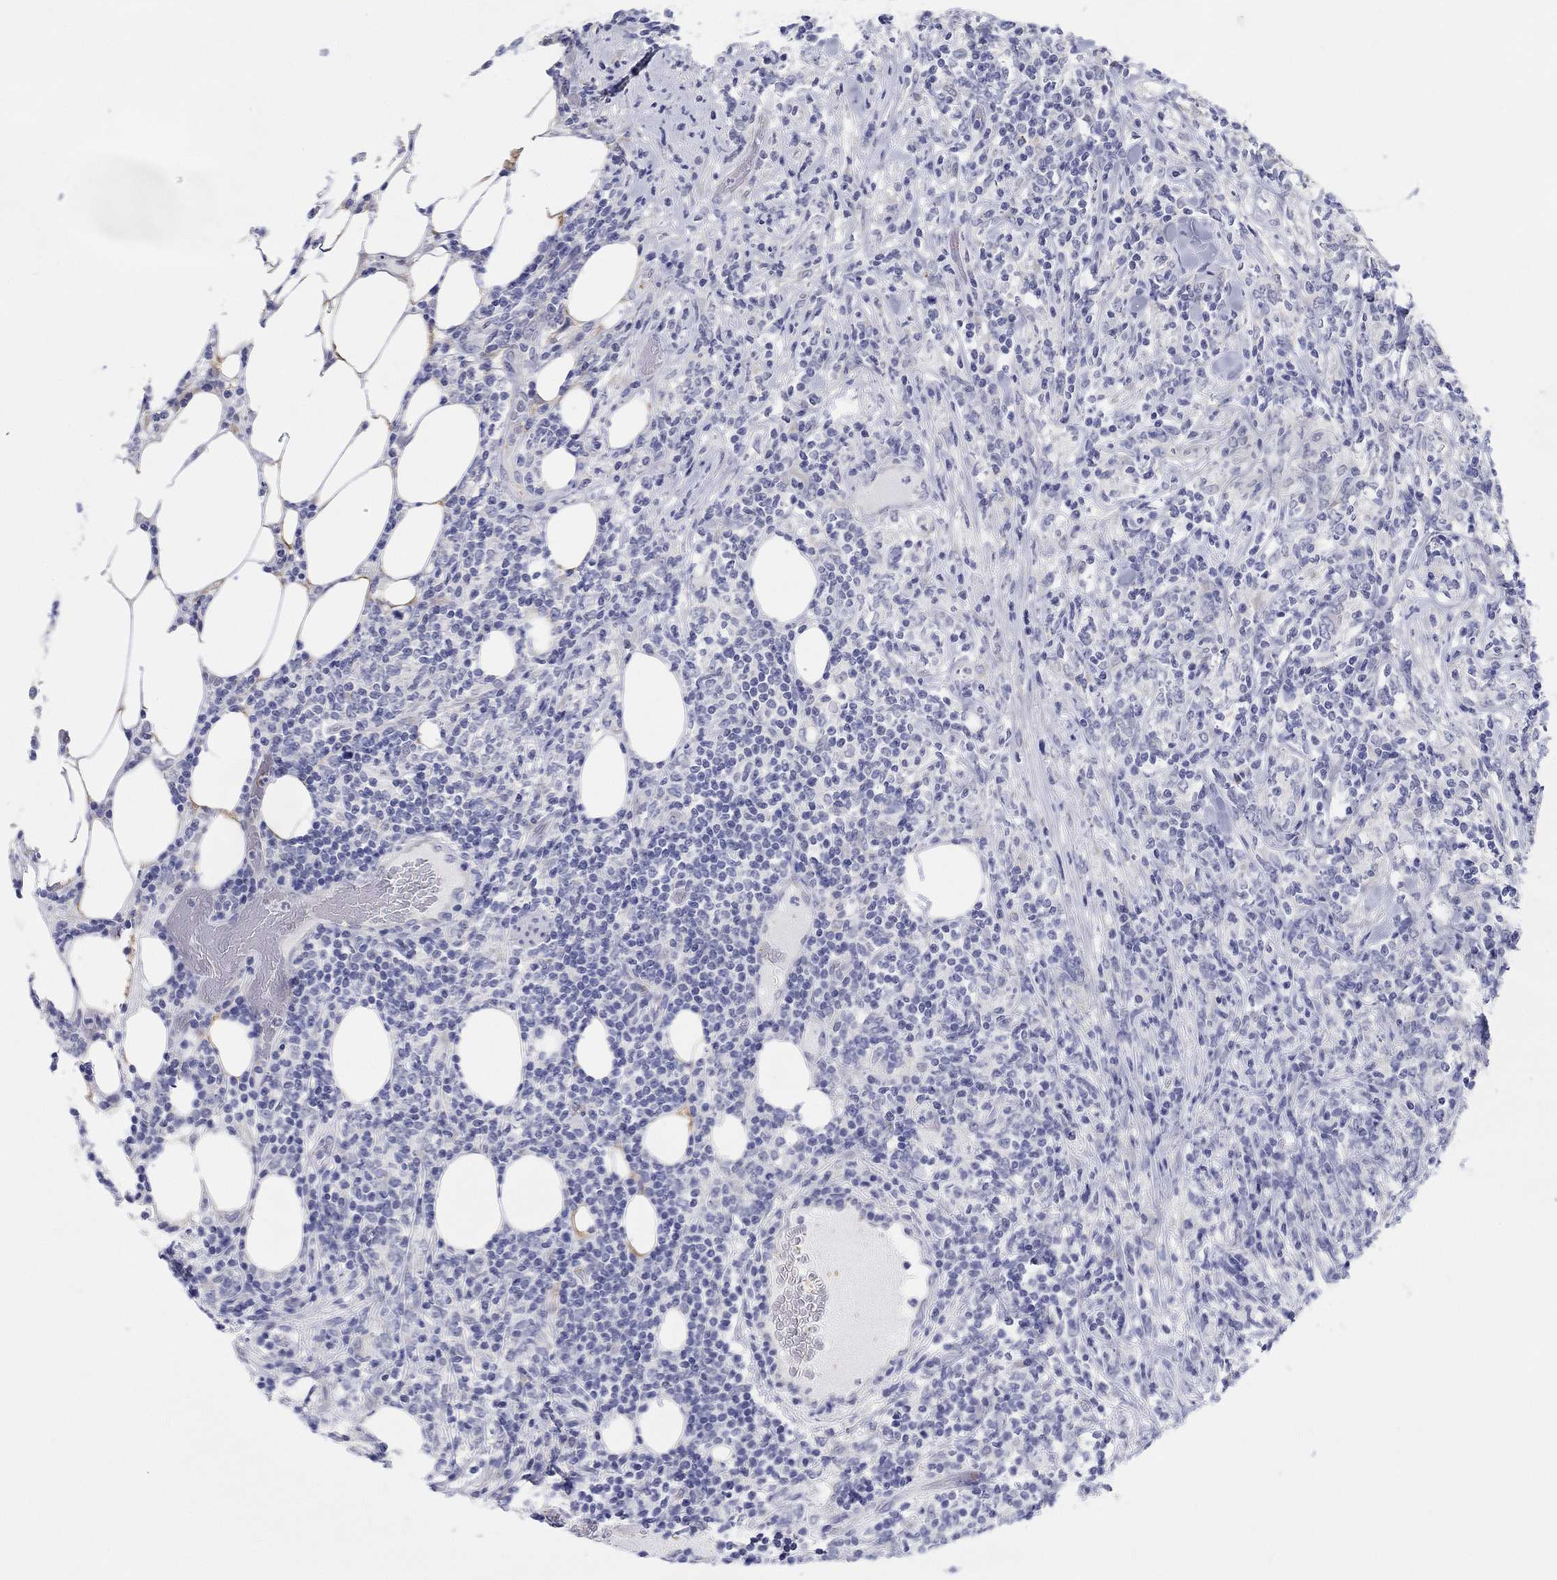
{"staining": {"intensity": "negative", "quantity": "none", "location": "none"}, "tissue": "lymphoma", "cell_type": "Tumor cells", "image_type": "cancer", "snomed": [{"axis": "morphology", "description": "Malignant lymphoma, non-Hodgkin's type, High grade"}, {"axis": "topography", "description": "Lymph node"}], "caption": "Immunohistochemical staining of human malignant lymphoma, non-Hodgkin's type (high-grade) displays no significant staining in tumor cells.", "gene": "LRRC4C", "patient": {"sex": "female", "age": 84}}